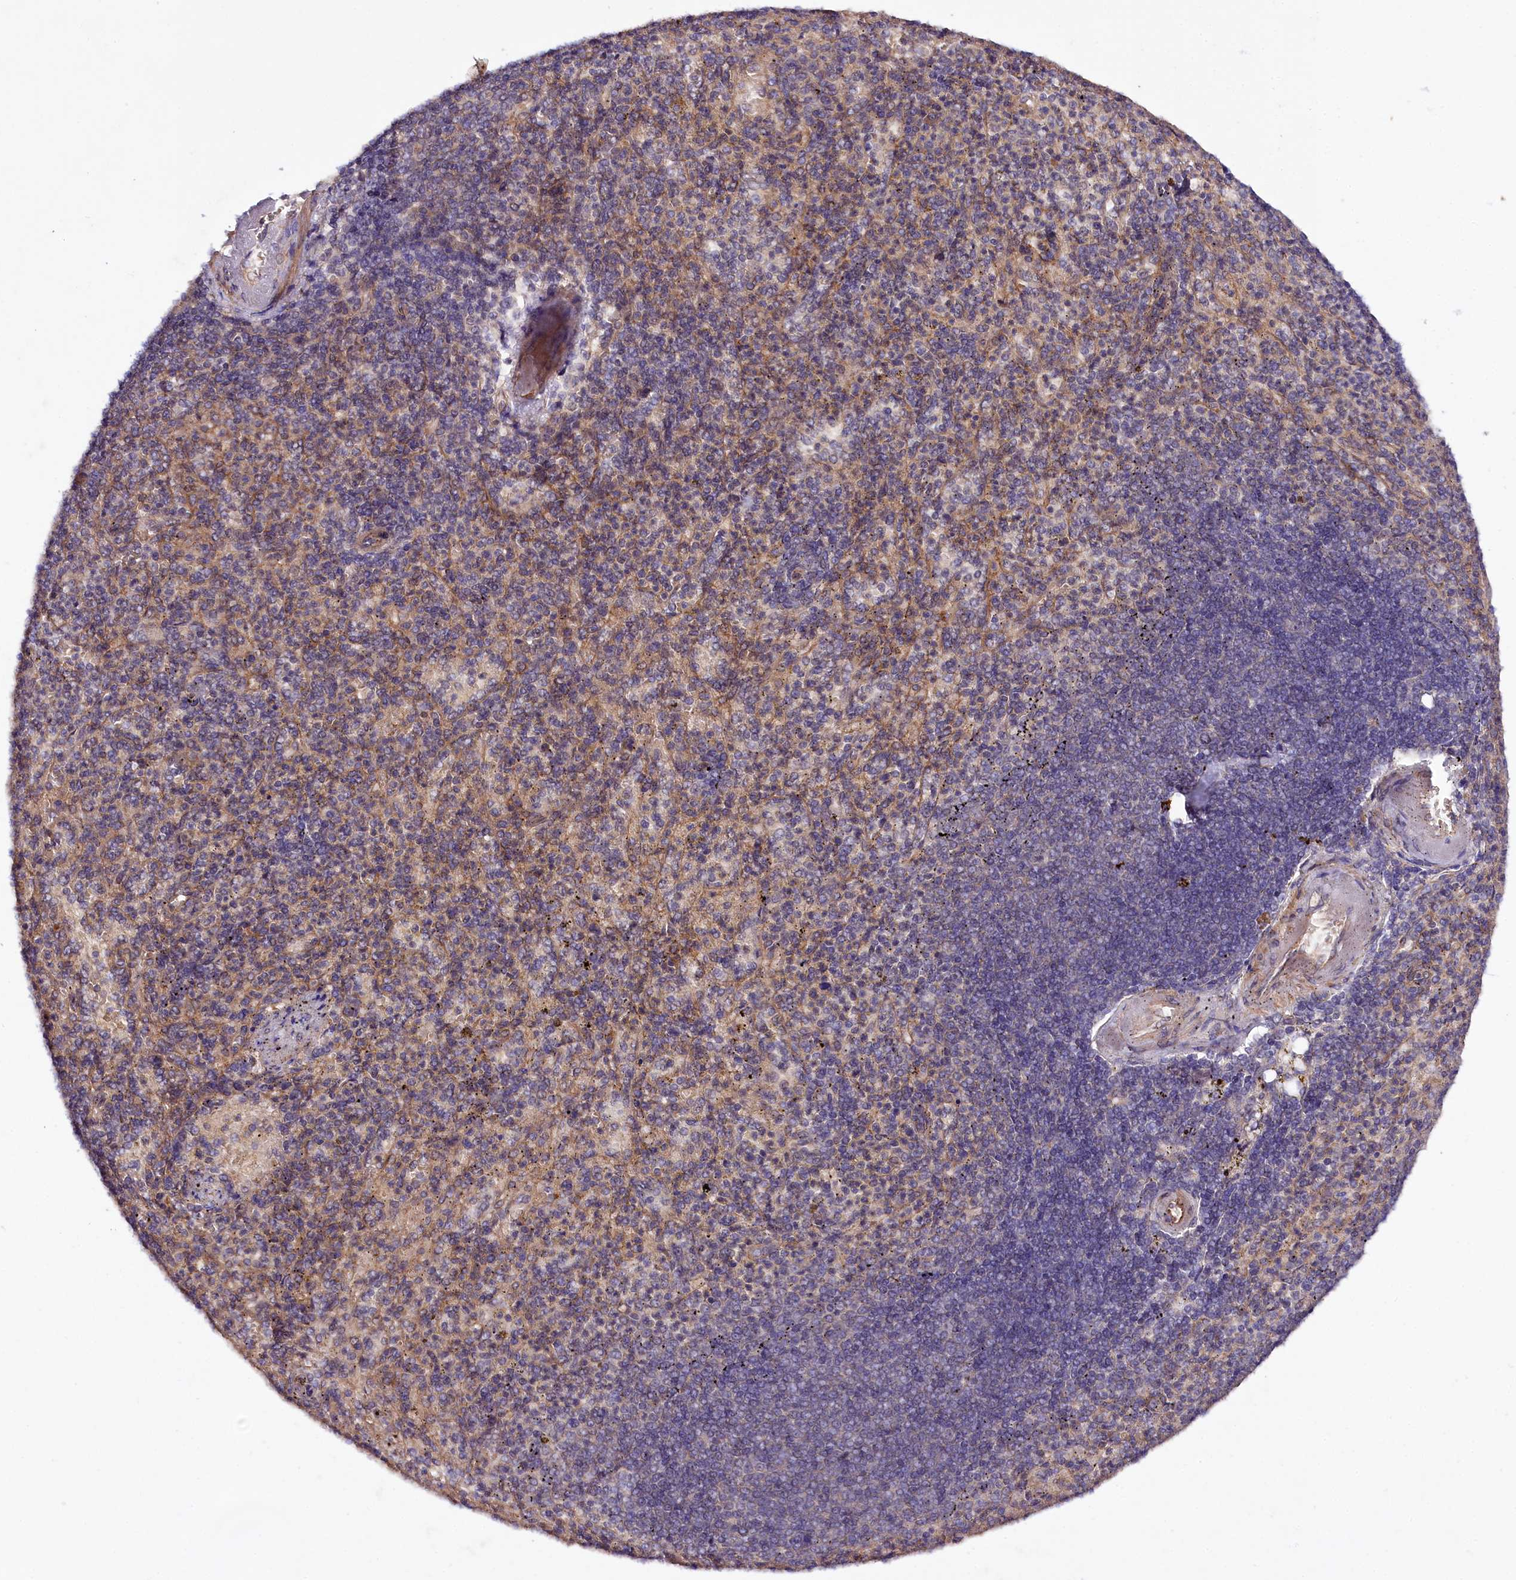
{"staining": {"intensity": "negative", "quantity": "none", "location": "none"}, "tissue": "spleen", "cell_type": "Cells in red pulp", "image_type": "normal", "snomed": [{"axis": "morphology", "description": "Normal tissue, NOS"}, {"axis": "topography", "description": "Spleen"}], "caption": "A histopathology image of spleen stained for a protein demonstrates no brown staining in cells in red pulp. Nuclei are stained in blue.", "gene": "PHLDB1", "patient": {"sex": "female", "age": 74}}